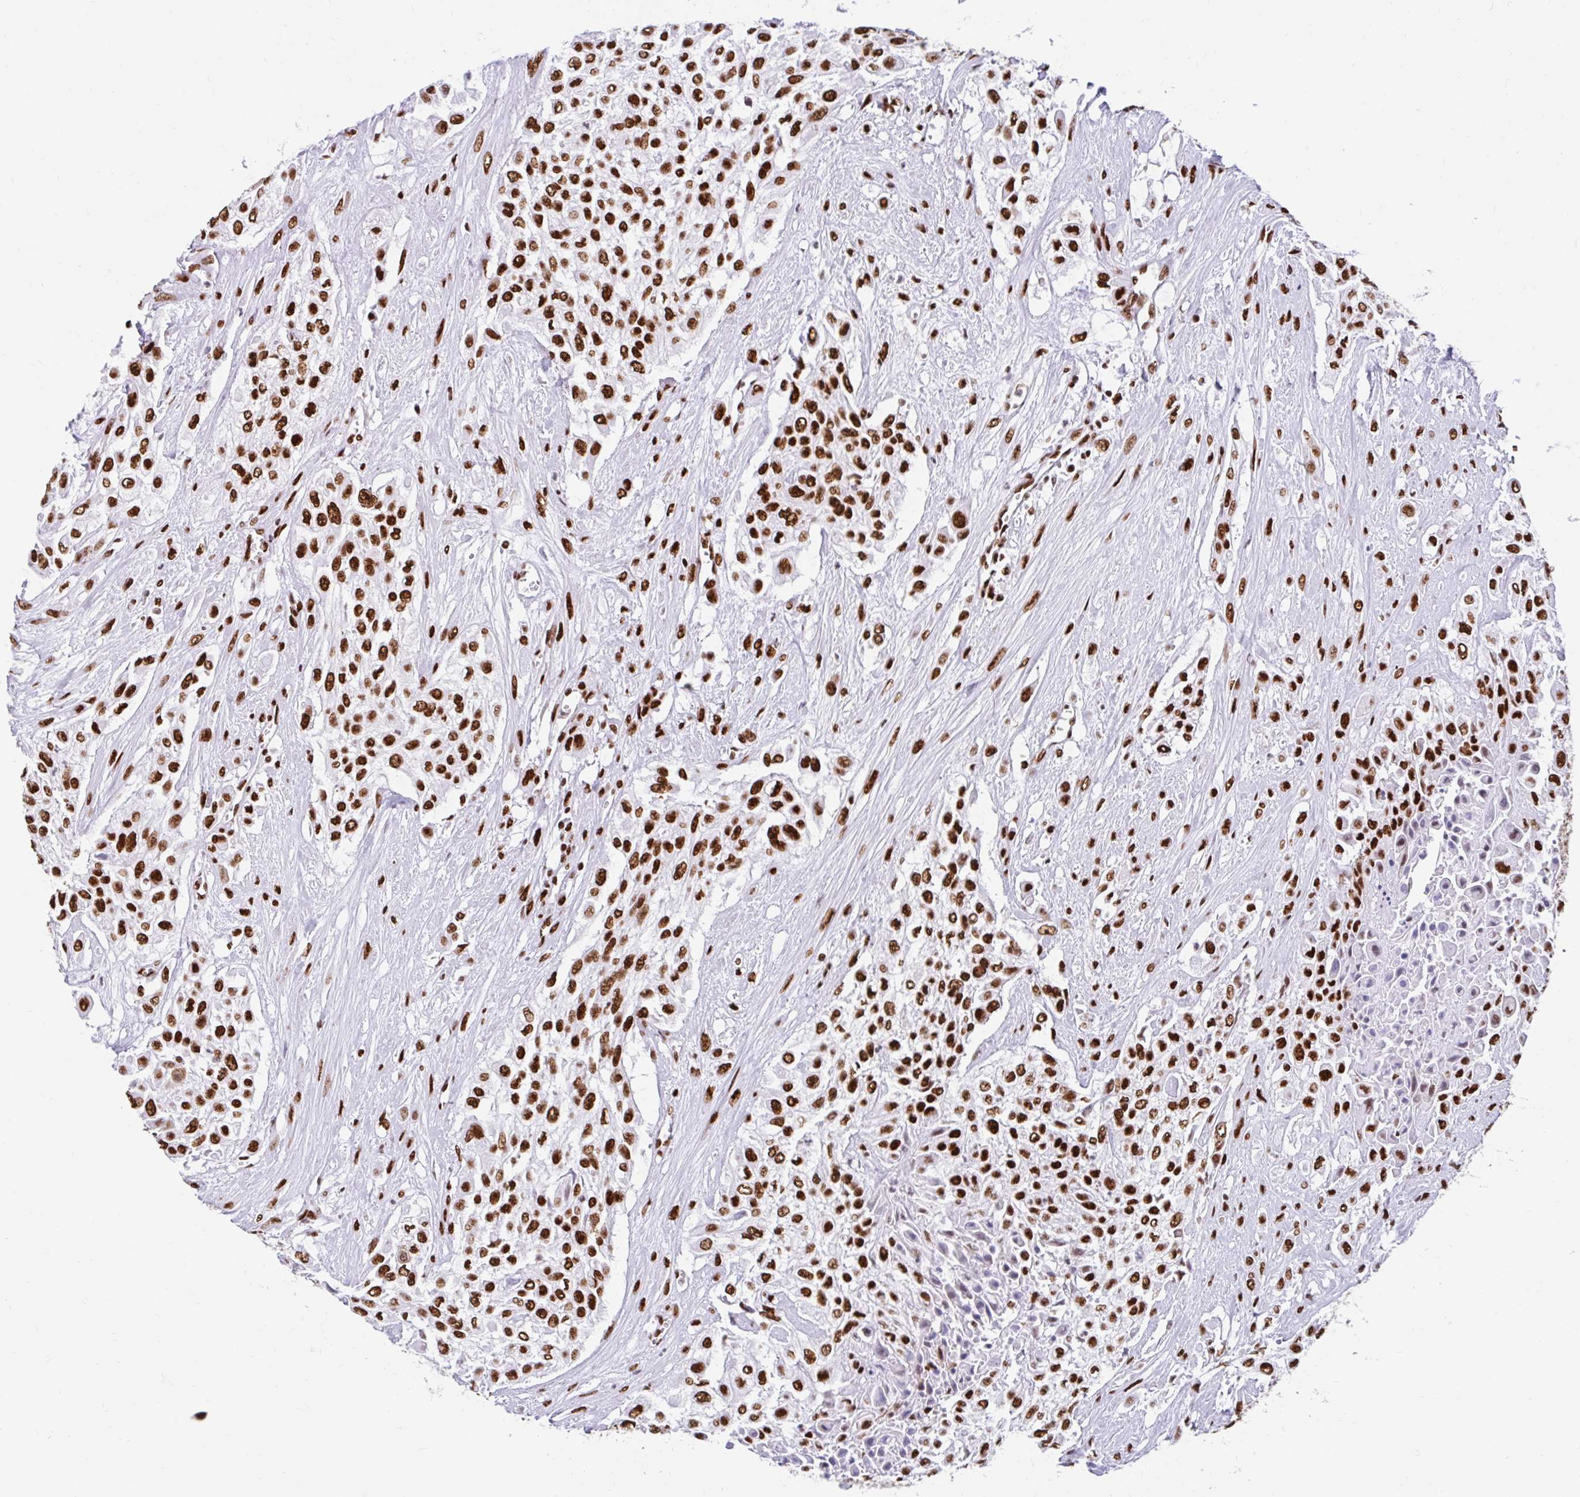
{"staining": {"intensity": "strong", "quantity": ">75%", "location": "nuclear"}, "tissue": "urothelial cancer", "cell_type": "Tumor cells", "image_type": "cancer", "snomed": [{"axis": "morphology", "description": "Urothelial carcinoma, High grade"}, {"axis": "topography", "description": "Urinary bladder"}], "caption": "DAB immunohistochemical staining of human high-grade urothelial carcinoma displays strong nuclear protein expression in about >75% of tumor cells. (Stains: DAB (3,3'-diaminobenzidine) in brown, nuclei in blue, Microscopy: brightfield microscopy at high magnification).", "gene": "KHDRBS1", "patient": {"sex": "male", "age": 57}}